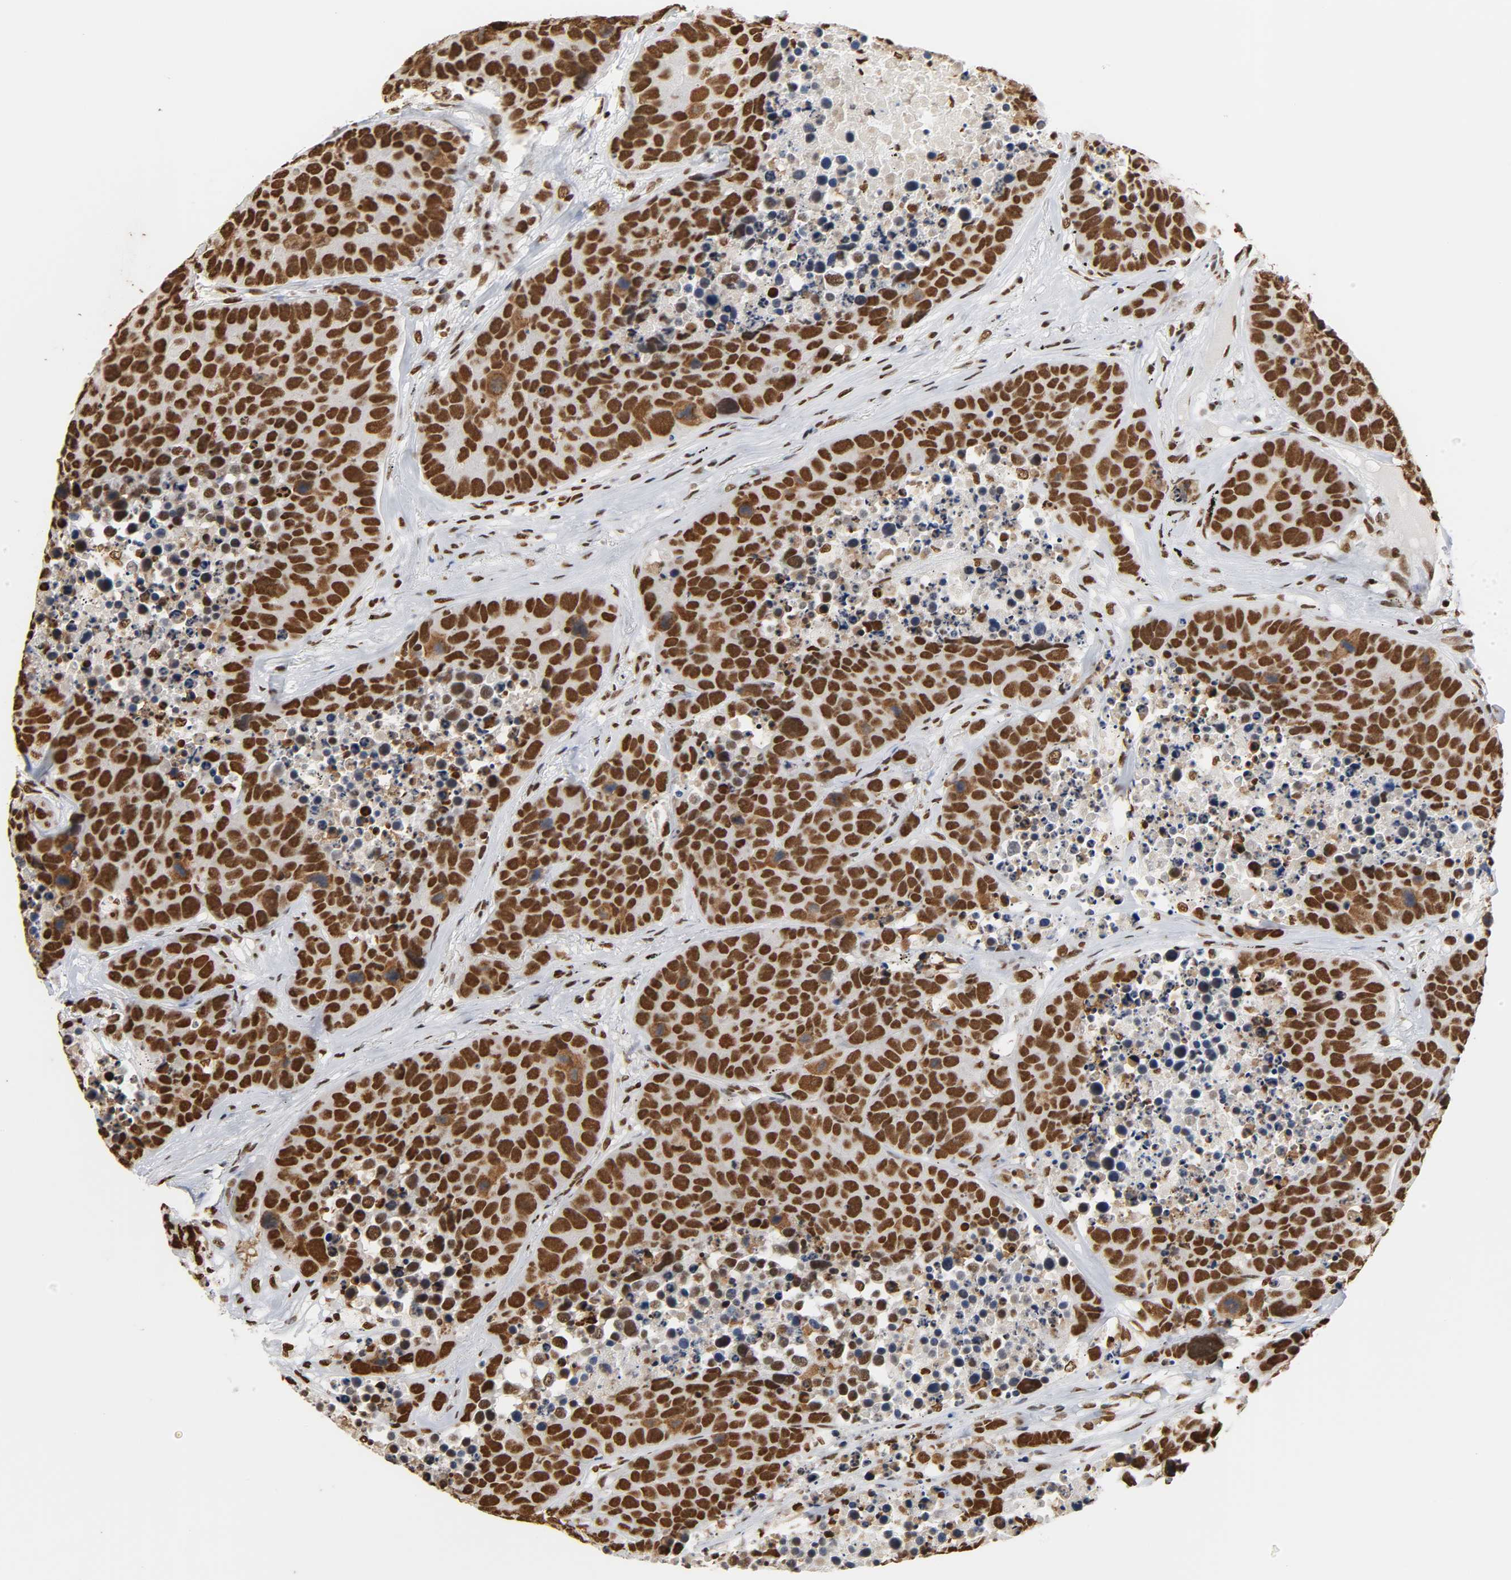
{"staining": {"intensity": "strong", "quantity": ">75%", "location": "nuclear"}, "tissue": "carcinoid", "cell_type": "Tumor cells", "image_type": "cancer", "snomed": [{"axis": "morphology", "description": "Carcinoid, malignant, NOS"}, {"axis": "topography", "description": "Lung"}], "caption": "Protein expression analysis of human malignant carcinoid reveals strong nuclear expression in about >75% of tumor cells.", "gene": "HNRNPC", "patient": {"sex": "male", "age": 60}}